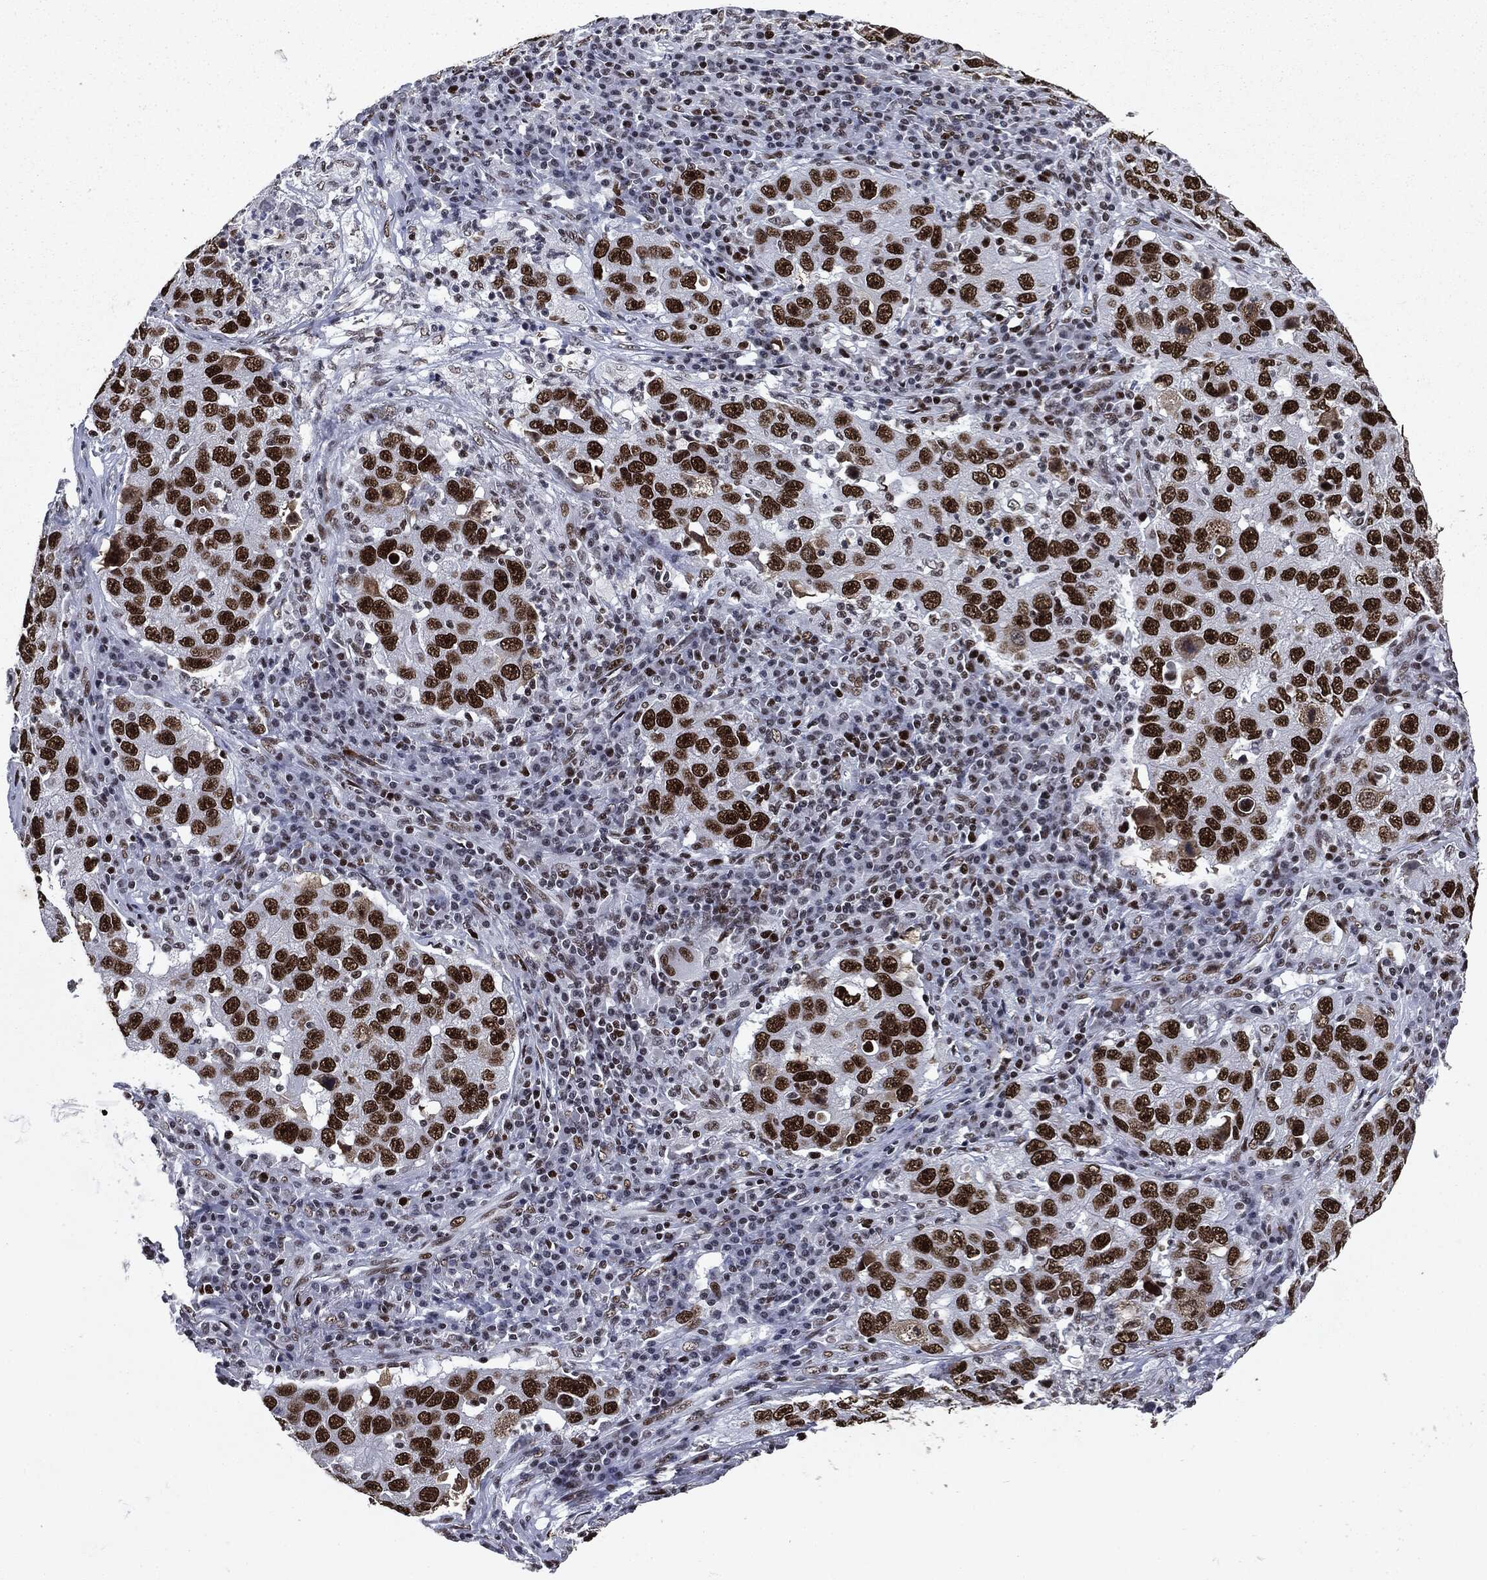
{"staining": {"intensity": "strong", "quantity": ">75%", "location": "nuclear"}, "tissue": "lung cancer", "cell_type": "Tumor cells", "image_type": "cancer", "snomed": [{"axis": "morphology", "description": "Adenocarcinoma, NOS"}, {"axis": "topography", "description": "Lung"}], "caption": "Immunohistochemical staining of human lung cancer (adenocarcinoma) displays high levels of strong nuclear positivity in approximately >75% of tumor cells. The protein is shown in brown color, while the nuclei are stained blue.", "gene": "MSH2", "patient": {"sex": "male", "age": 73}}